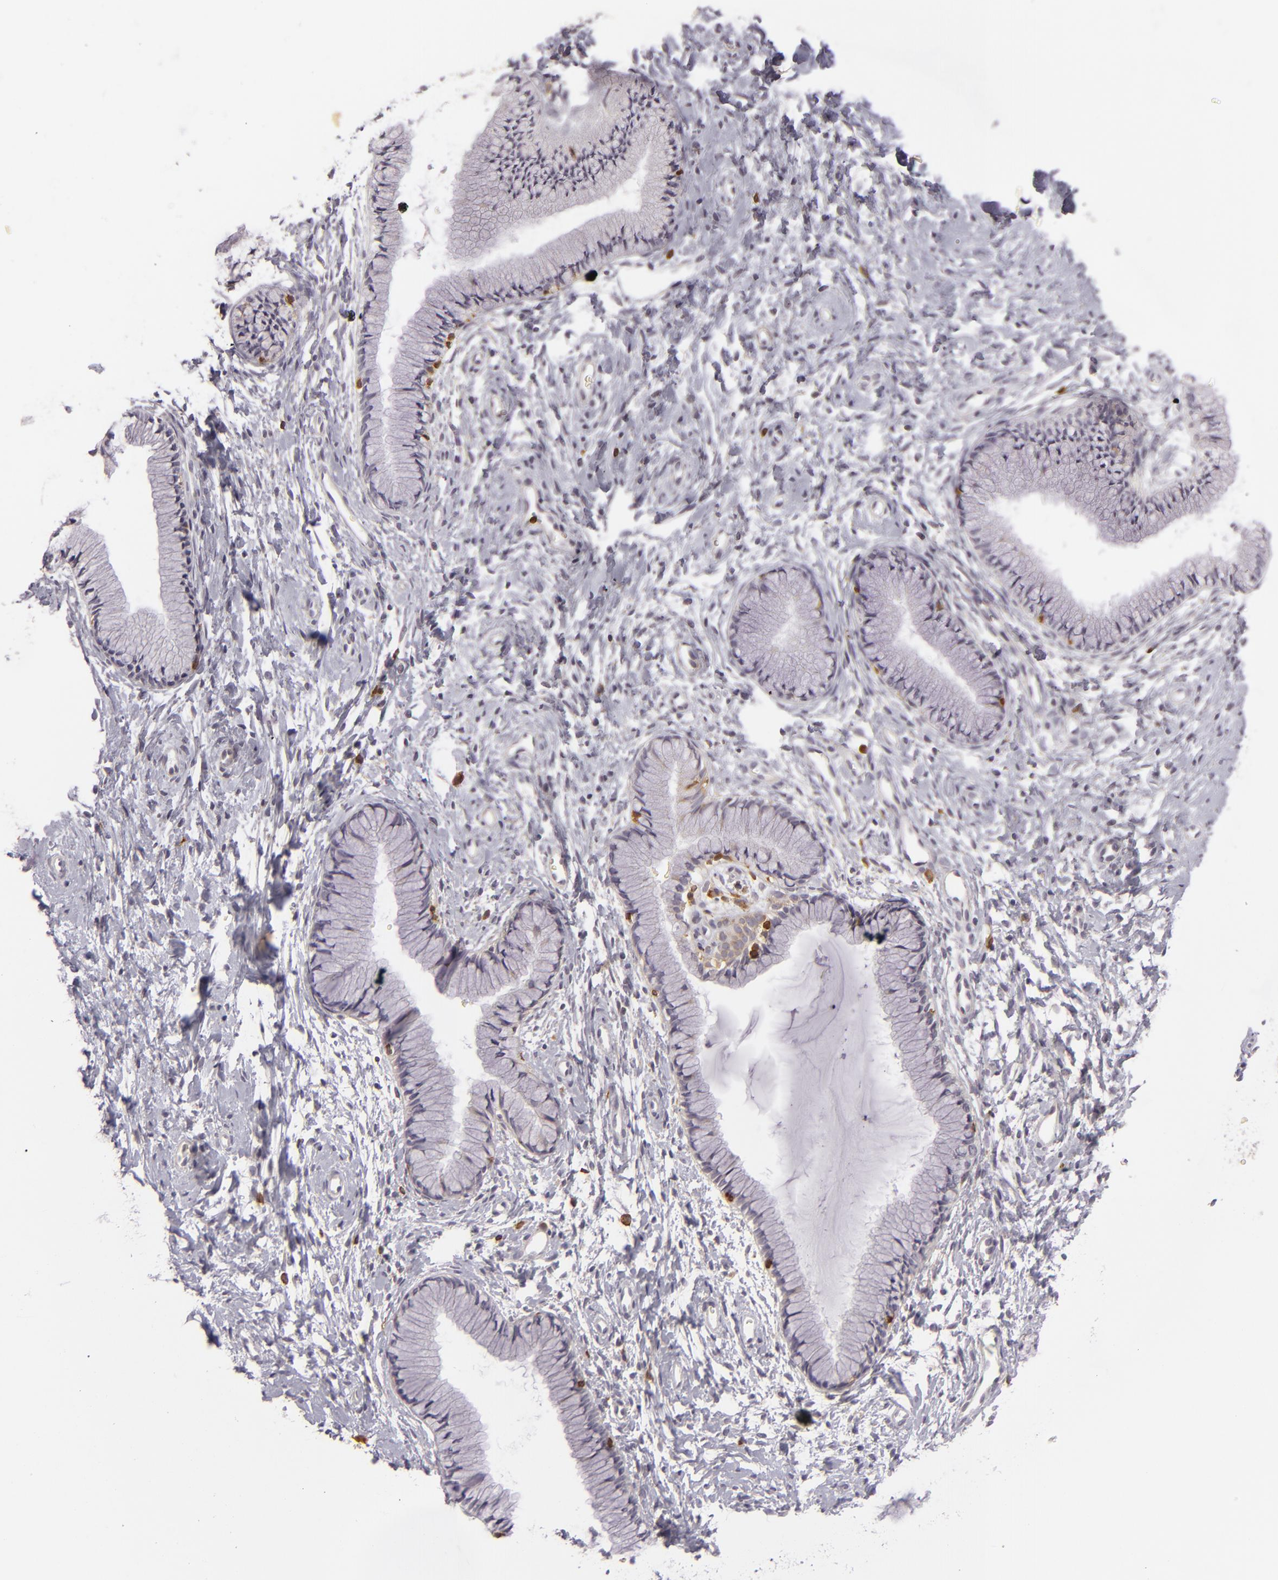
{"staining": {"intensity": "negative", "quantity": "none", "location": "none"}, "tissue": "cervix", "cell_type": "Glandular cells", "image_type": "normal", "snomed": [{"axis": "morphology", "description": "Normal tissue, NOS"}, {"axis": "topography", "description": "Cervix"}], "caption": "A photomicrograph of cervix stained for a protein displays no brown staining in glandular cells. The staining was performed using DAB (3,3'-diaminobenzidine) to visualize the protein expression in brown, while the nuclei were stained in blue with hematoxylin (Magnification: 20x).", "gene": "APOBEC3G", "patient": {"sex": "female", "age": 46}}